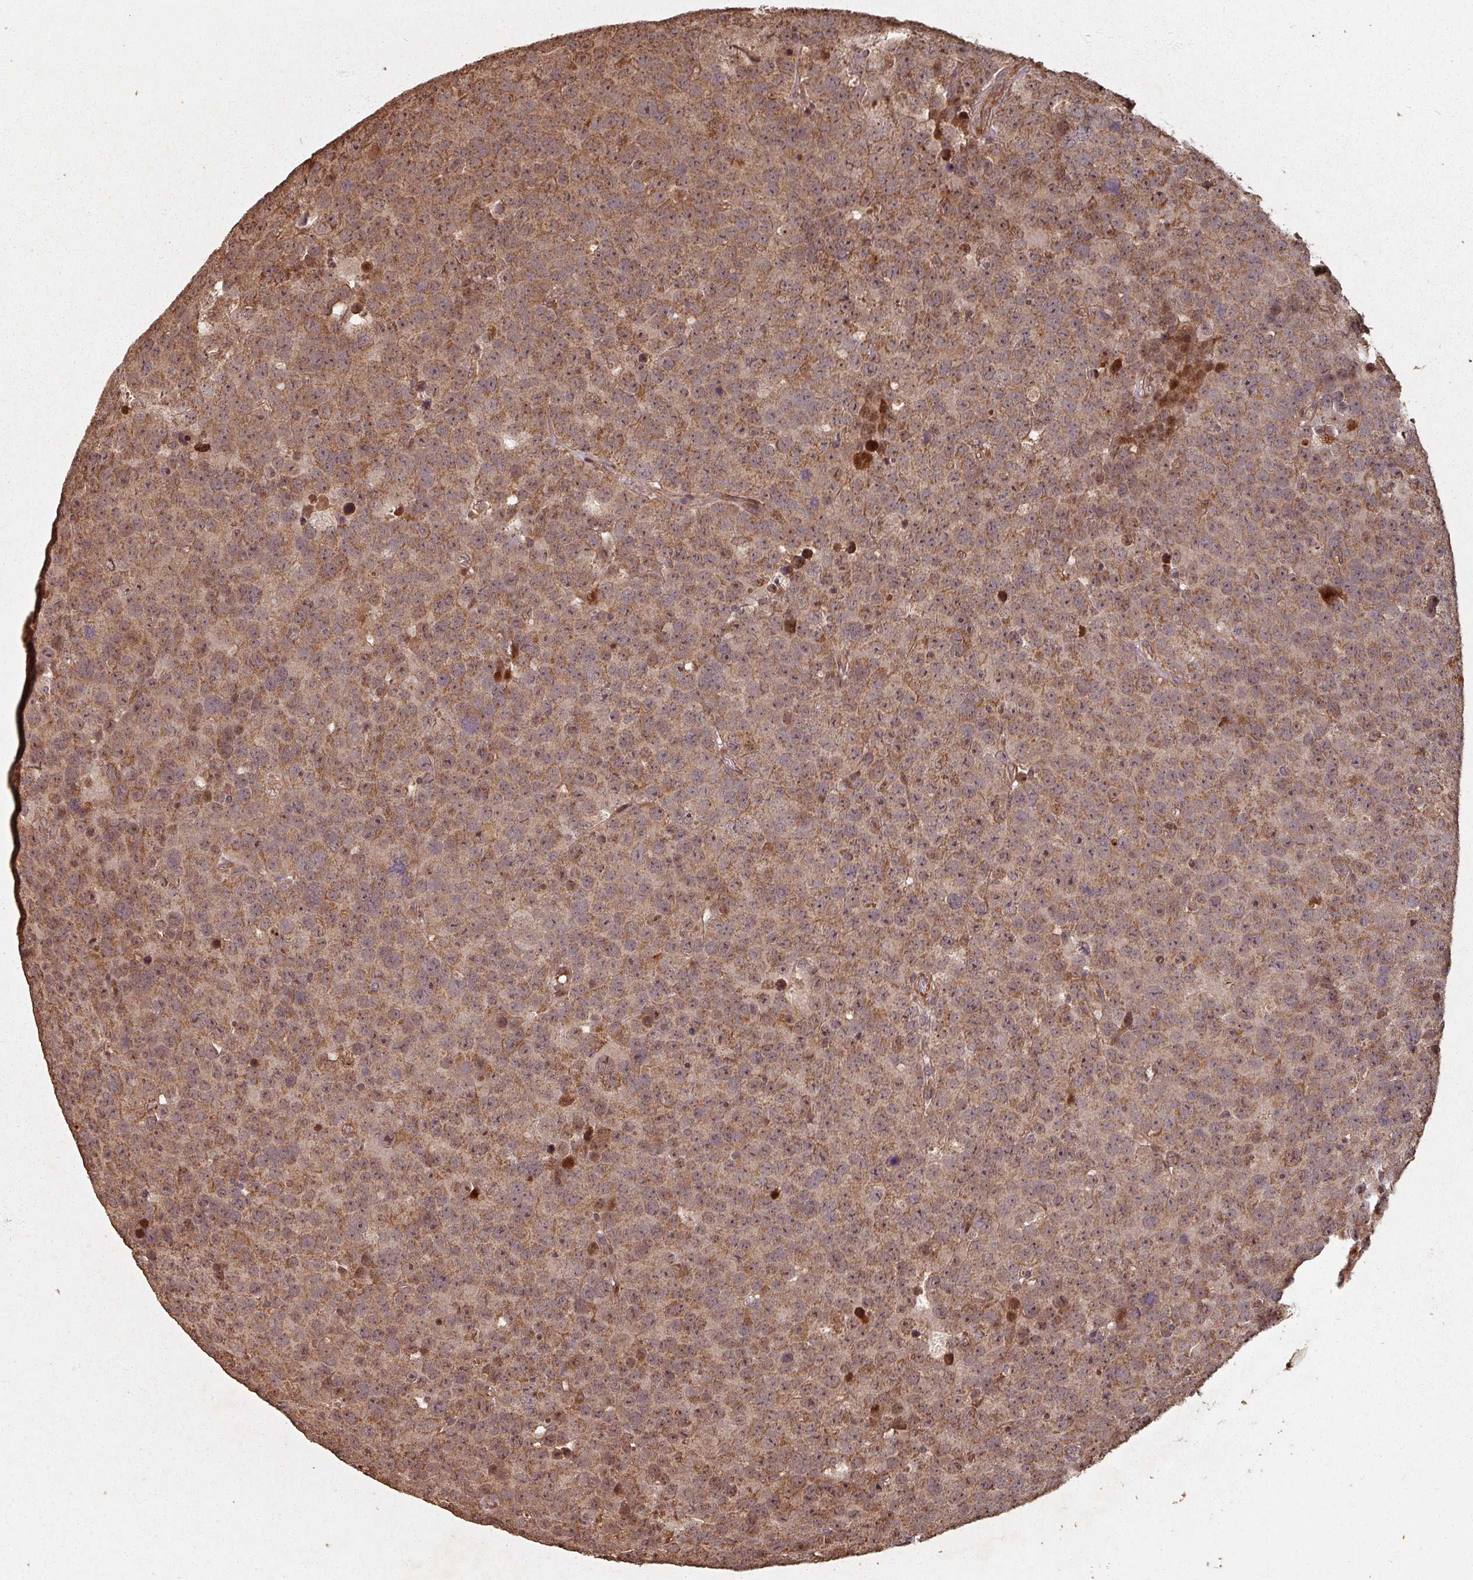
{"staining": {"intensity": "moderate", "quantity": ">75%", "location": "cytoplasmic/membranous,nuclear"}, "tissue": "testis cancer", "cell_type": "Tumor cells", "image_type": "cancer", "snomed": [{"axis": "morphology", "description": "Seminoma, NOS"}, {"axis": "topography", "description": "Testis"}], "caption": "A photomicrograph of human seminoma (testis) stained for a protein shows moderate cytoplasmic/membranous and nuclear brown staining in tumor cells.", "gene": "EID1", "patient": {"sex": "male", "age": 71}}